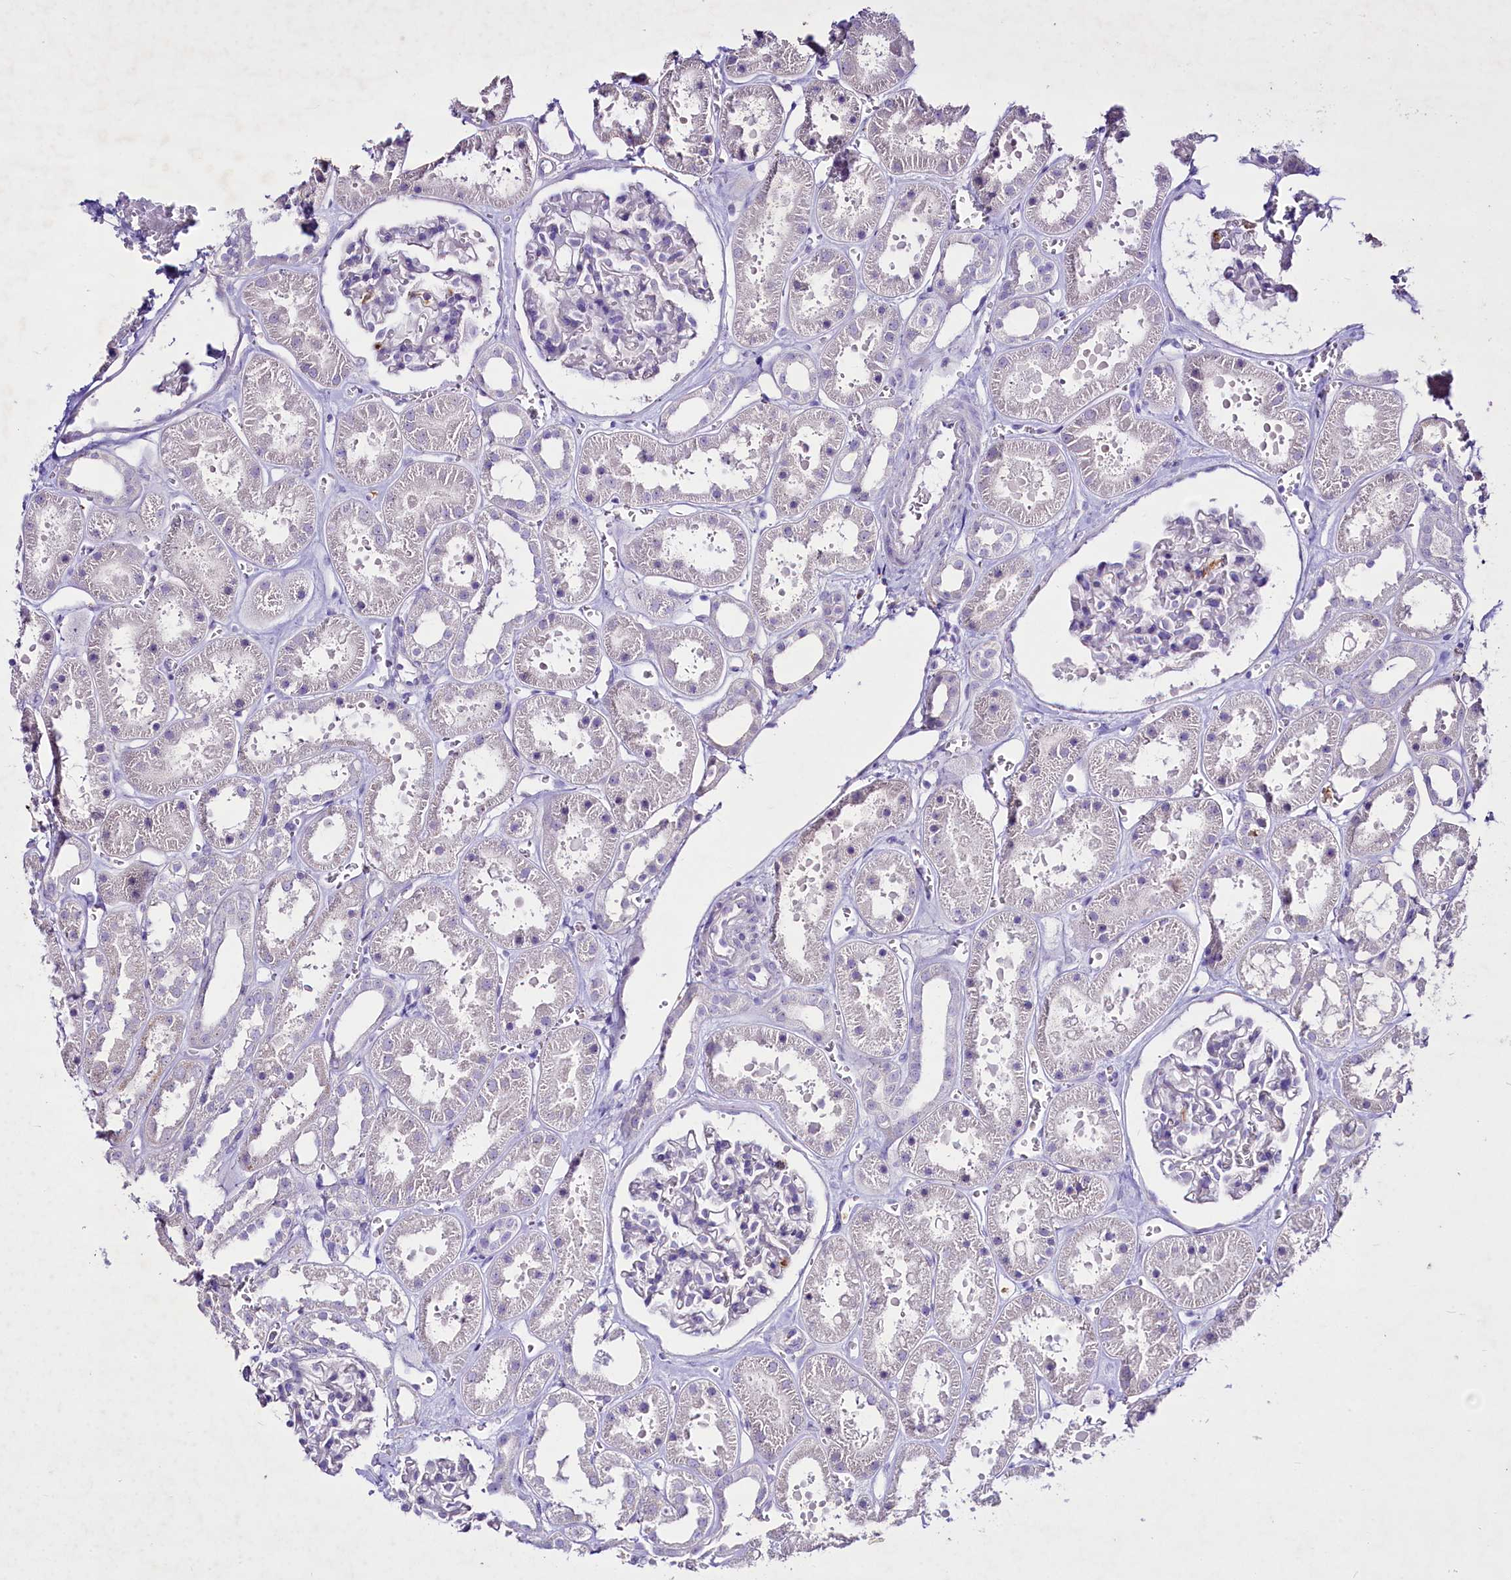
{"staining": {"intensity": "negative", "quantity": "none", "location": "none"}, "tissue": "kidney", "cell_type": "Cells in glomeruli", "image_type": "normal", "snomed": [{"axis": "morphology", "description": "Normal tissue, NOS"}, {"axis": "topography", "description": "Kidney"}], "caption": "Immunohistochemistry of benign human kidney reveals no staining in cells in glomeruli.", "gene": "FAM209B", "patient": {"sex": "female", "age": 41}}